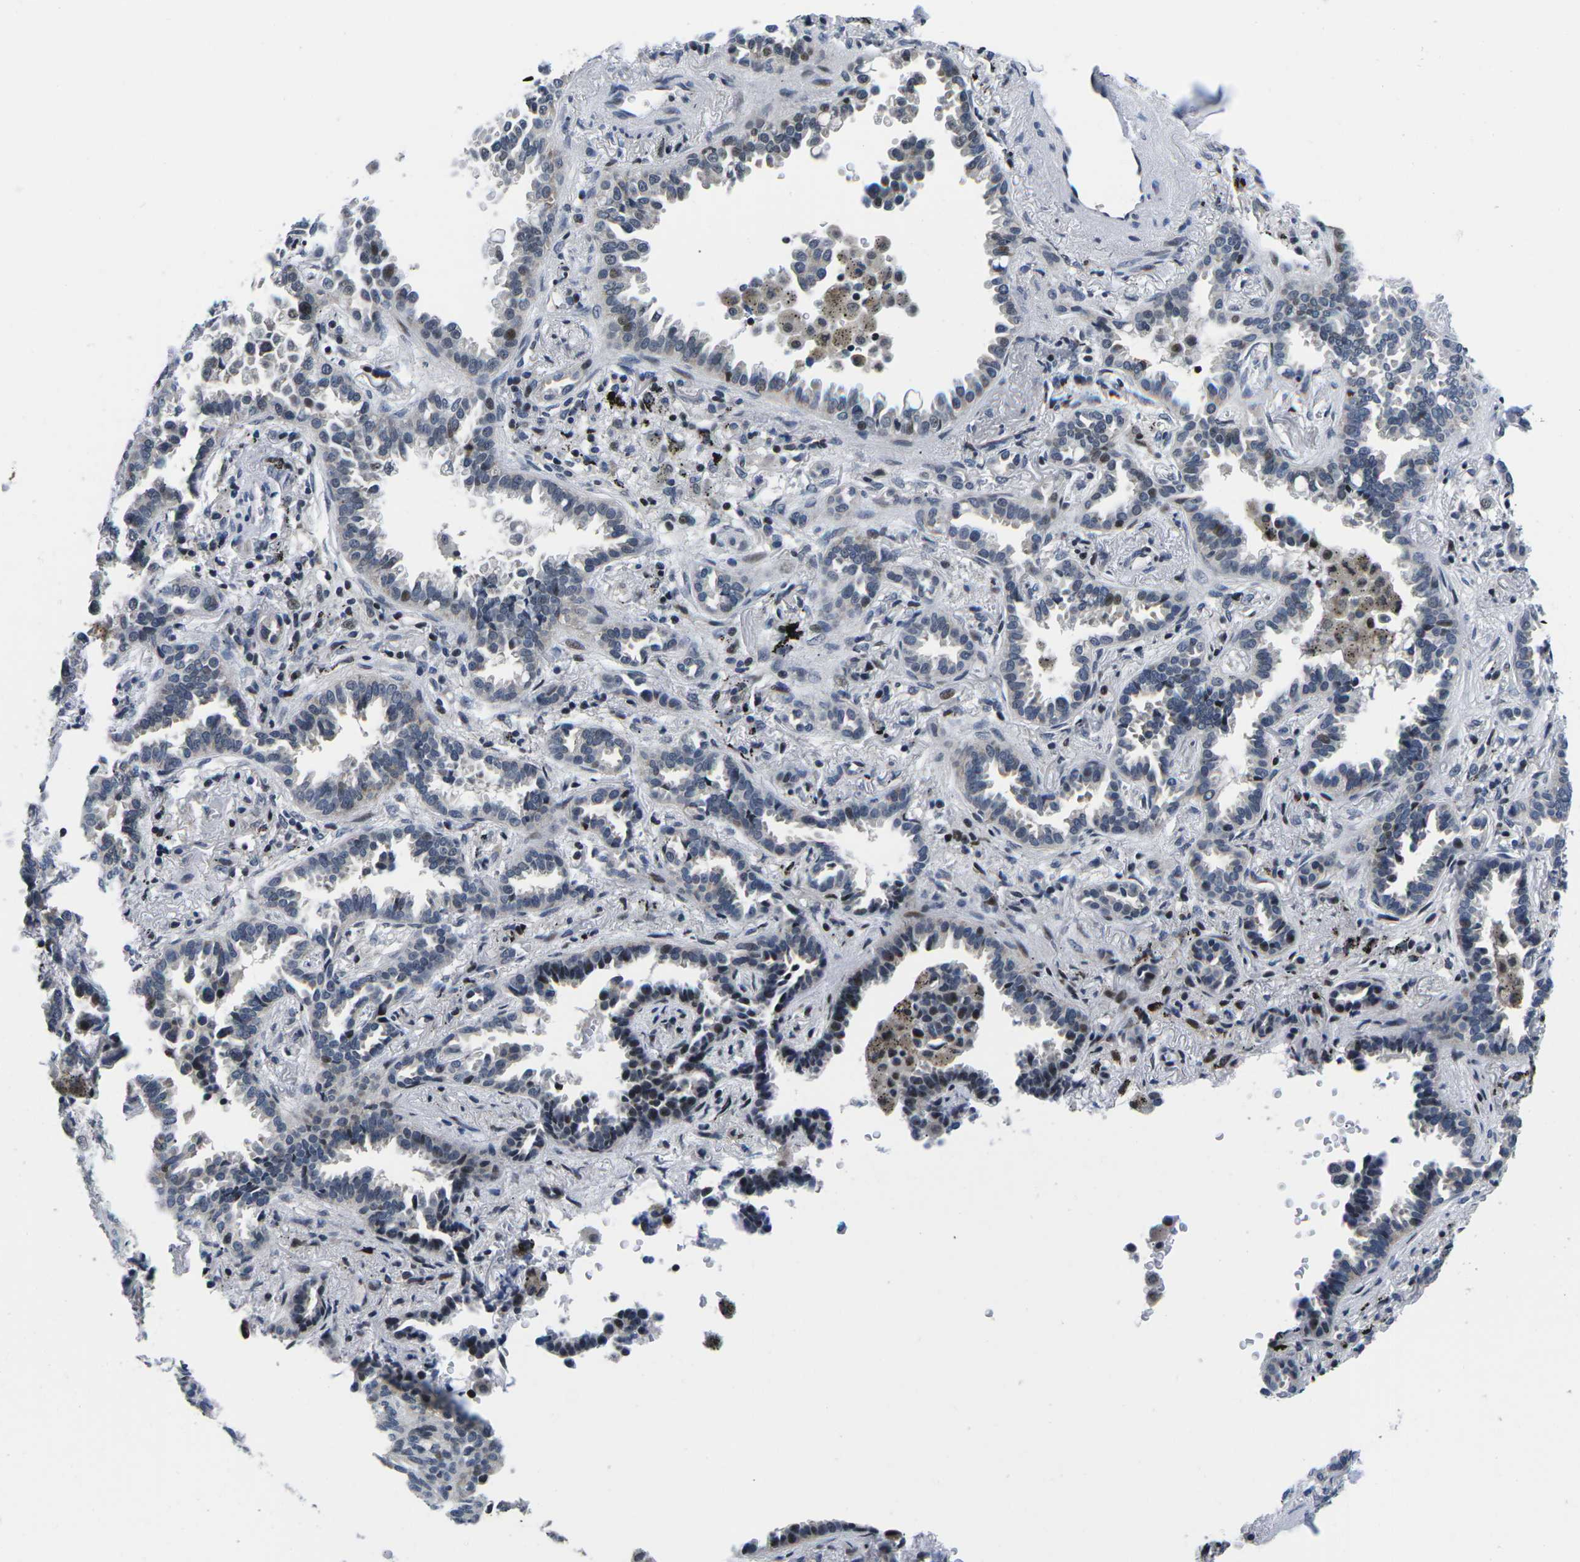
{"staining": {"intensity": "moderate", "quantity": "<25%", "location": "nuclear"}, "tissue": "lung cancer", "cell_type": "Tumor cells", "image_type": "cancer", "snomed": [{"axis": "morphology", "description": "Normal tissue, NOS"}, {"axis": "morphology", "description": "Adenocarcinoma, NOS"}, {"axis": "topography", "description": "Lung"}], "caption": "Adenocarcinoma (lung) tissue displays moderate nuclear expression in about <25% of tumor cells", "gene": "CDC73", "patient": {"sex": "male", "age": 59}}